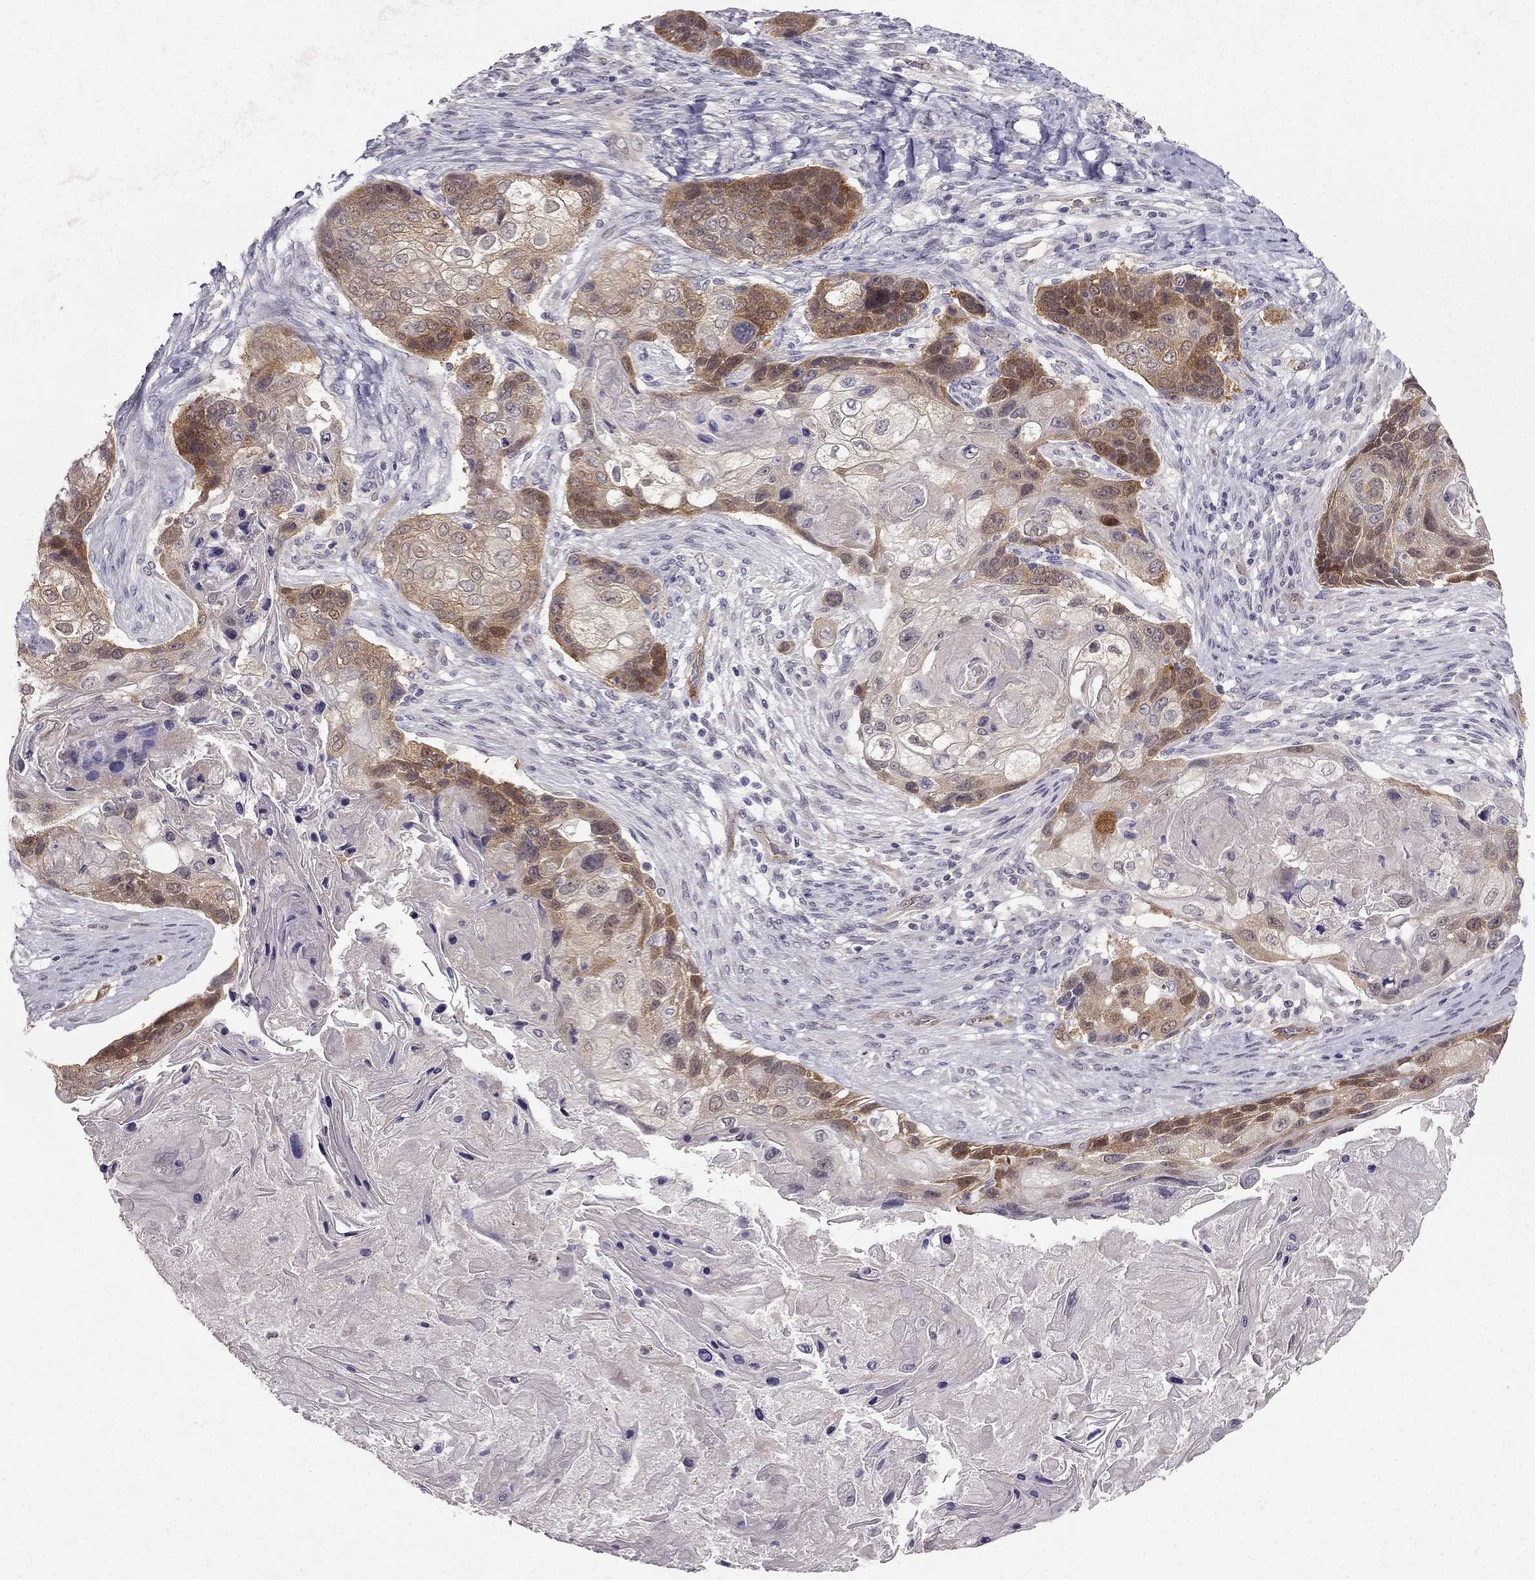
{"staining": {"intensity": "moderate", "quantity": "<25%", "location": "cytoplasmic/membranous"}, "tissue": "lung cancer", "cell_type": "Tumor cells", "image_type": "cancer", "snomed": [{"axis": "morphology", "description": "Squamous cell carcinoma, NOS"}, {"axis": "topography", "description": "Lung"}], "caption": "Lung cancer was stained to show a protein in brown. There is low levels of moderate cytoplasmic/membranous expression in about <25% of tumor cells.", "gene": "NQO1", "patient": {"sex": "male", "age": 69}}